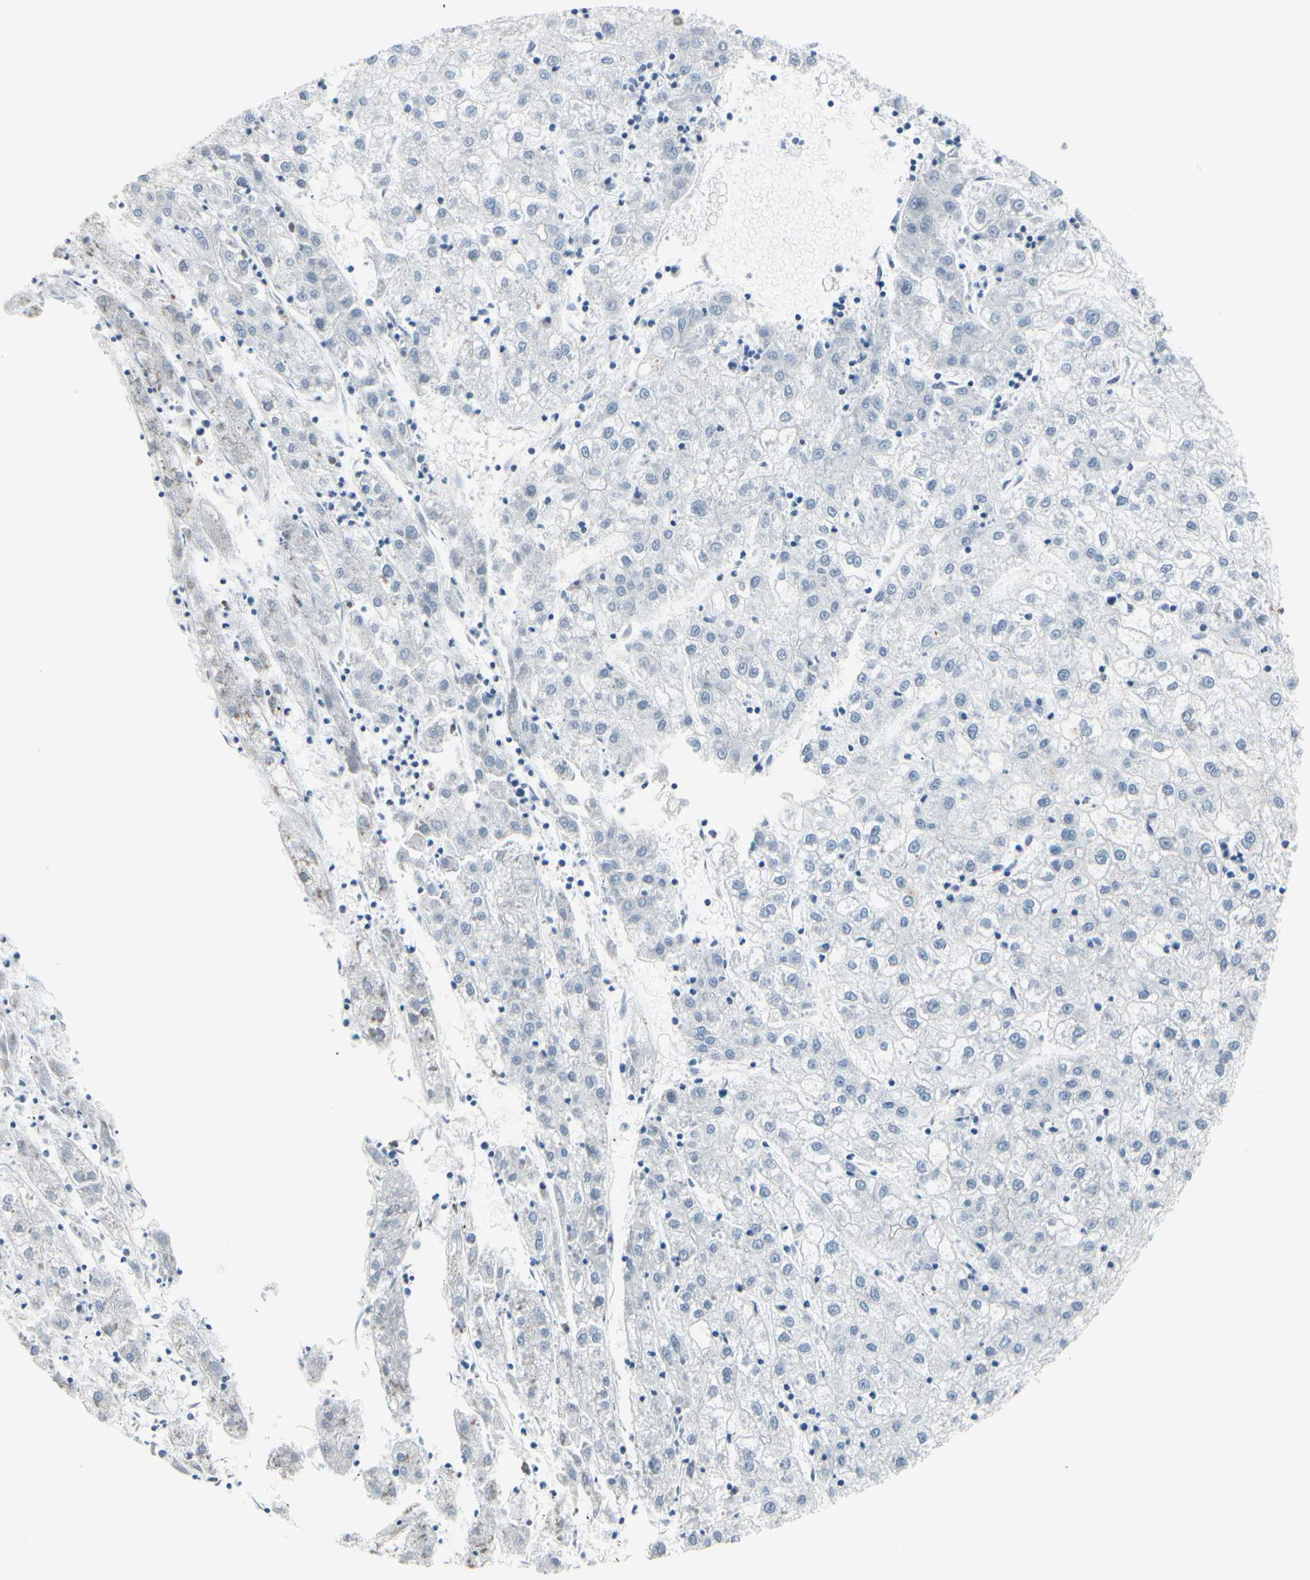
{"staining": {"intensity": "negative", "quantity": "none", "location": "none"}, "tissue": "liver cancer", "cell_type": "Tumor cells", "image_type": "cancer", "snomed": [{"axis": "morphology", "description": "Carcinoma, Hepatocellular, NOS"}, {"axis": "topography", "description": "Liver"}], "caption": "DAB immunohistochemical staining of hepatocellular carcinoma (liver) demonstrates no significant positivity in tumor cells. (DAB immunohistochemistry (IHC) visualized using brightfield microscopy, high magnification).", "gene": "MUC5B", "patient": {"sex": "male", "age": 72}}